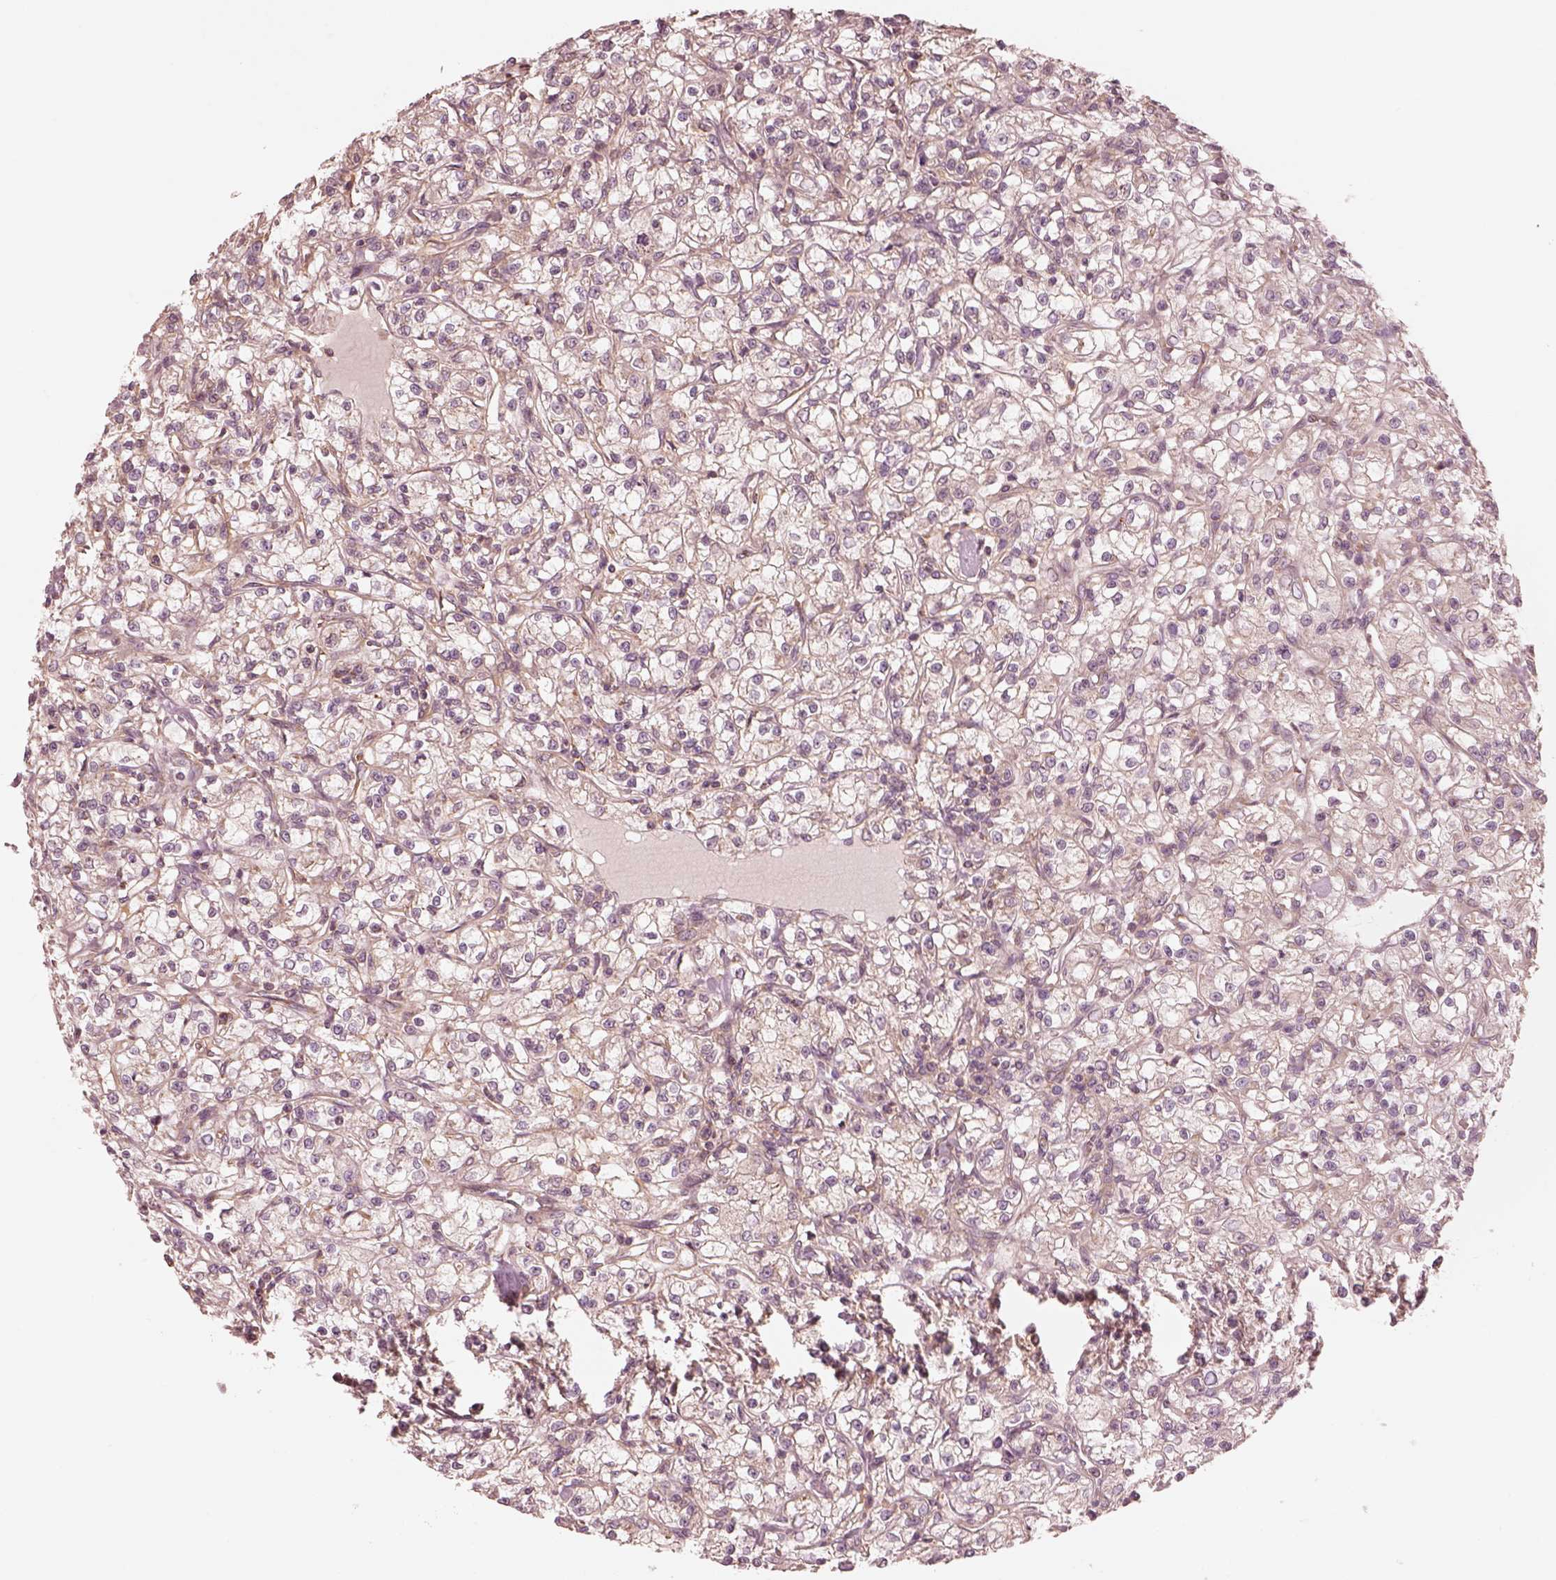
{"staining": {"intensity": "moderate", "quantity": ">75%", "location": "cytoplasmic/membranous"}, "tissue": "renal cancer", "cell_type": "Tumor cells", "image_type": "cancer", "snomed": [{"axis": "morphology", "description": "Adenocarcinoma, NOS"}, {"axis": "topography", "description": "Kidney"}], "caption": "Protein staining exhibits moderate cytoplasmic/membranous expression in approximately >75% of tumor cells in adenocarcinoma (renal). (DAB (3,3'-diaminobenzidine) = brown stain, brightfield microscopy at high magnification).", "gene": "CNOT2", "patient": {"sex": "female", "age": 59}}